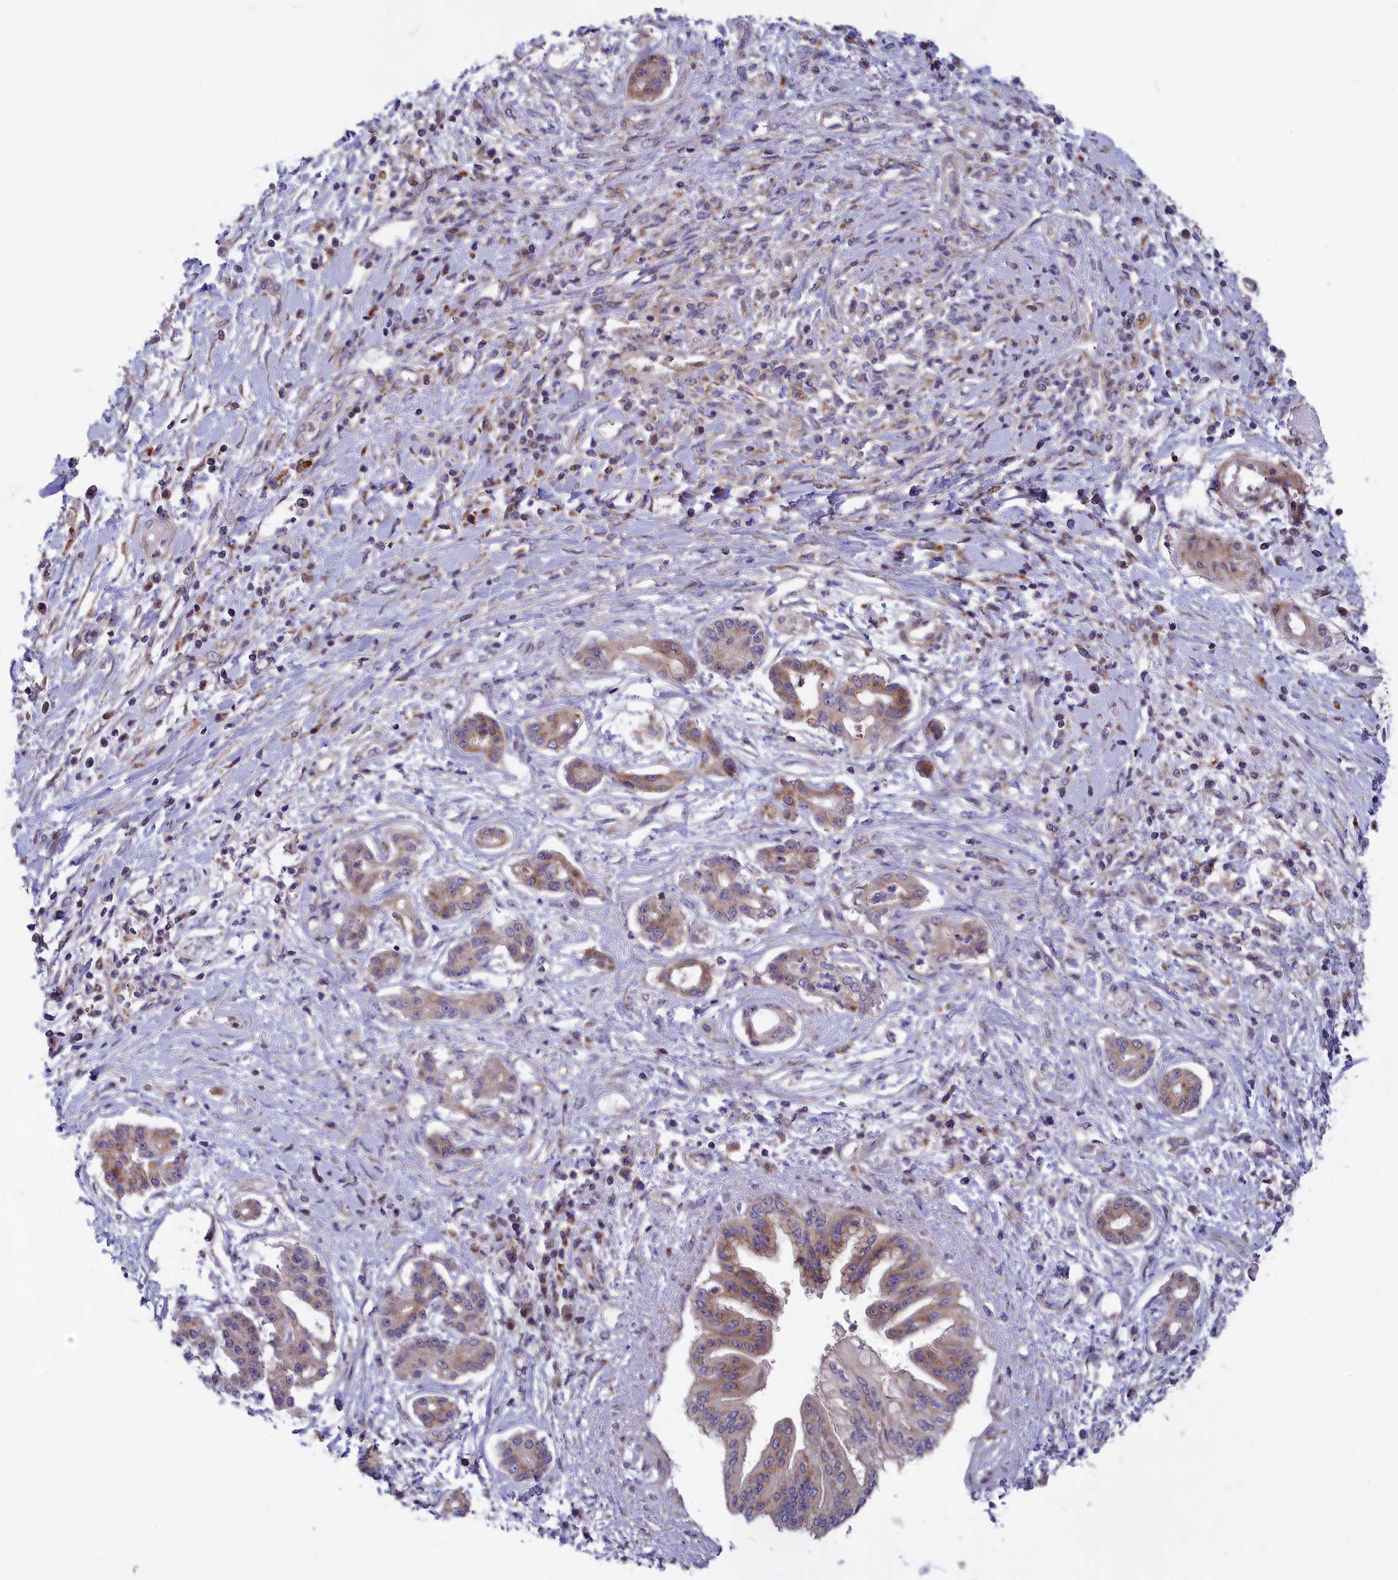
{"staining": {"intensity": "moderate", "quantity": "<25%", "location": "cytoplasmic/membranous"}, "tissue": "pancreatic cancer", "cell_type": "Tumor cells", "image_type": "cancer", "snomed": [{"axis": "morphology", "description": "Adenocarcinoma, NOS"}, {"axis": "topography", "description": "Pancreas"}], "caption": "Pancreatic adenocarcinoma stained with a protein marker demonstrates moderate staining in tumor cells.", "gene": "BLTP2", "patient": {"sex": "female", "age": 56}}